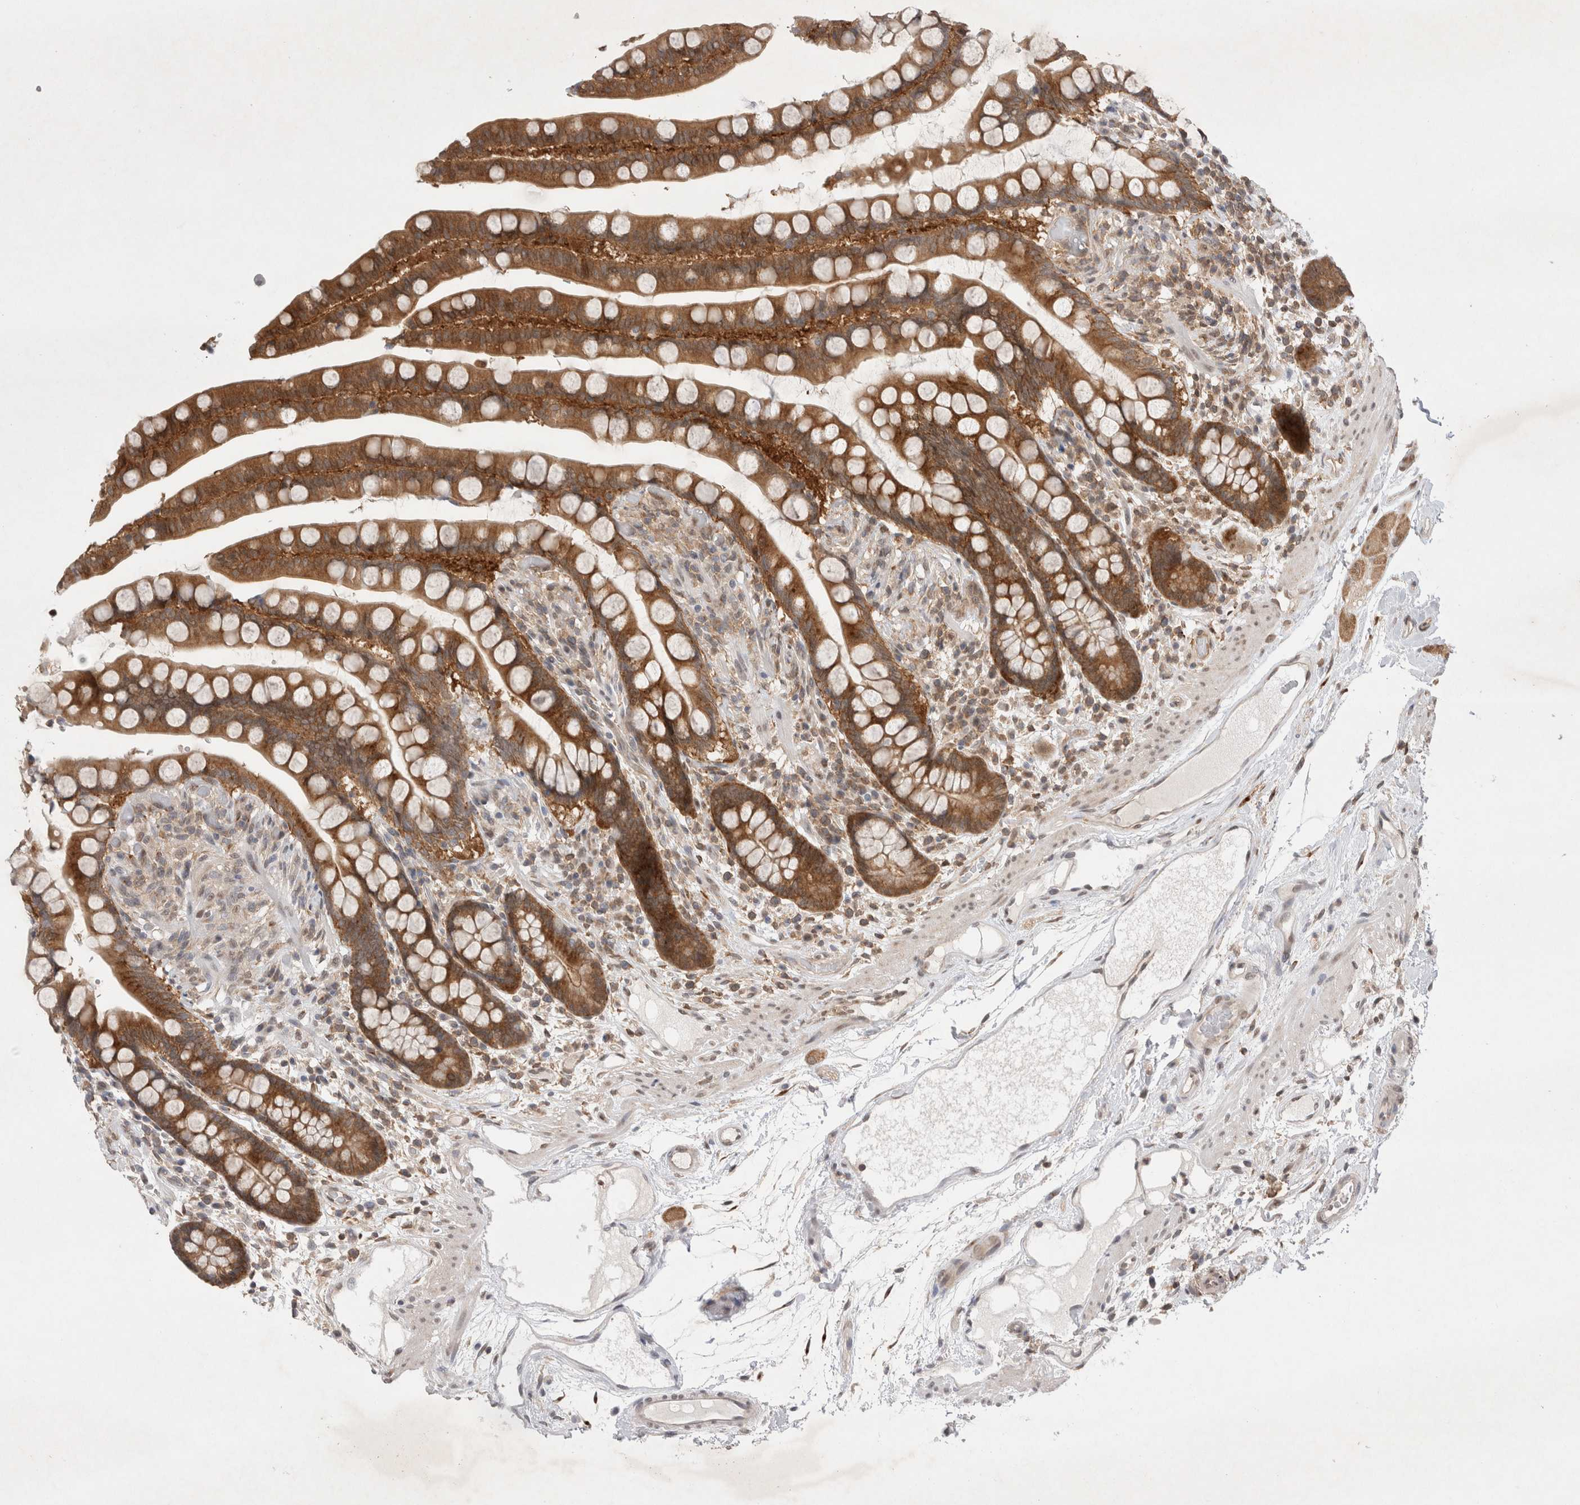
{"staining": {"intensity": "negative", "quantity": "none", "location": "none"}, "tissue": "colon", "cell_type": "Endothelial cells", "image_type": "normal", "snomed": [{"axis": "morphology", "description": "Normal tissue, NOS"}, {"axis": "topography", "description": "Colon"}], "caption": "An image of human colon is negative for staining in endothelial cells.", "gene": "WIPF2", "patient": {"sex": "male", "age": 73}}